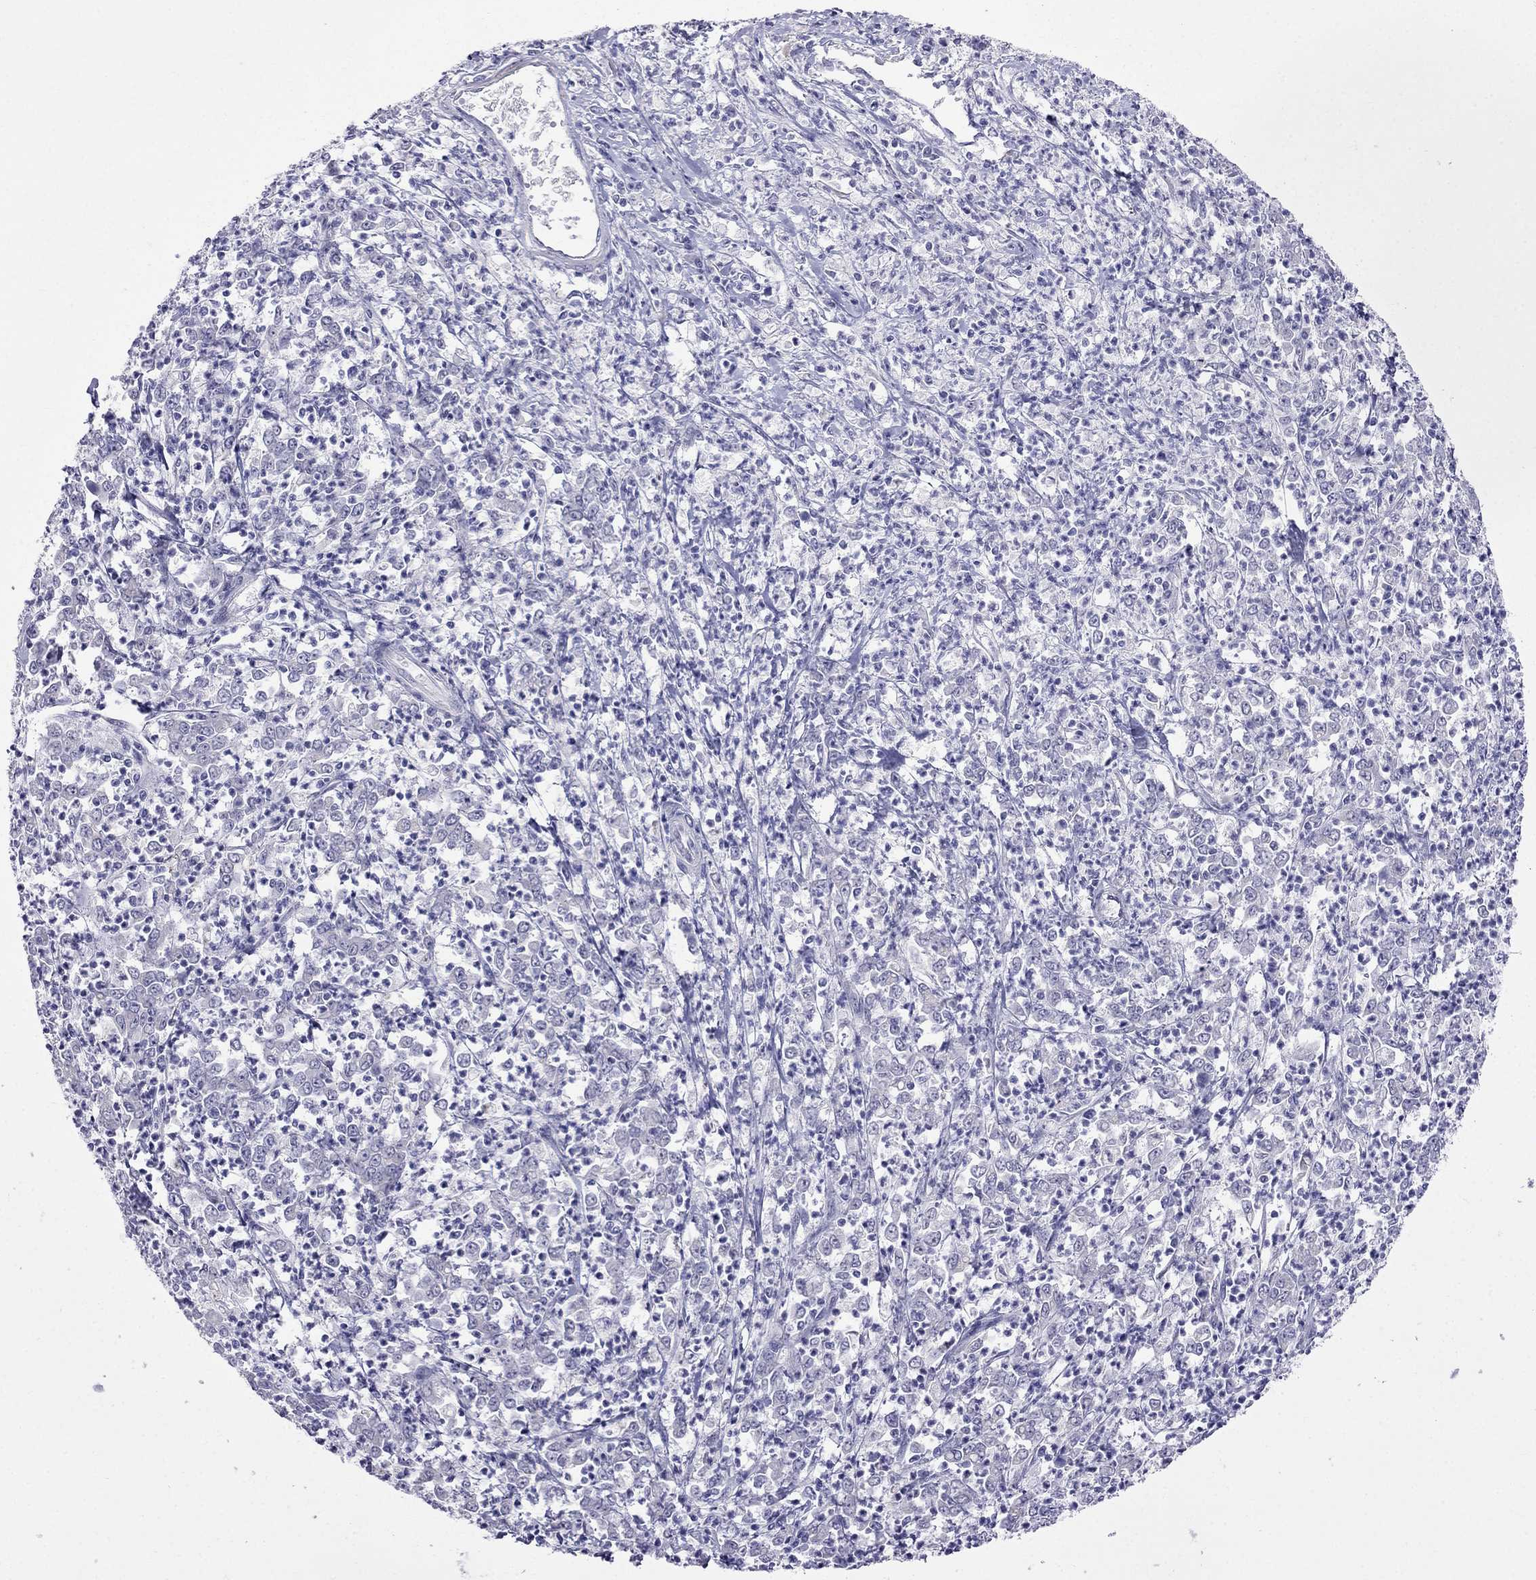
{"staining": {"intensity": "negative", "quantity": "none", "location": "none"}, "tissue": "stomach cancer", "cell_type": "Tumor cells", "image_type": "cancer", "snomed": [{"axis": "morphology", "description": "Adenocarcinoma, NOS"}, {"axis": "topography", "description": "Stomach, lower"}], "caption": "Immunohistochemistry (IHC) micrograph of human stomach adenocarcinoma stained for a protein (brown), which shows no expression in tumor cells. (DAB immunohistochemistry (IHC) with hematoxylin counter stain).", "gene": "MGP", "patient": {"sex": "female", "age": 71}}